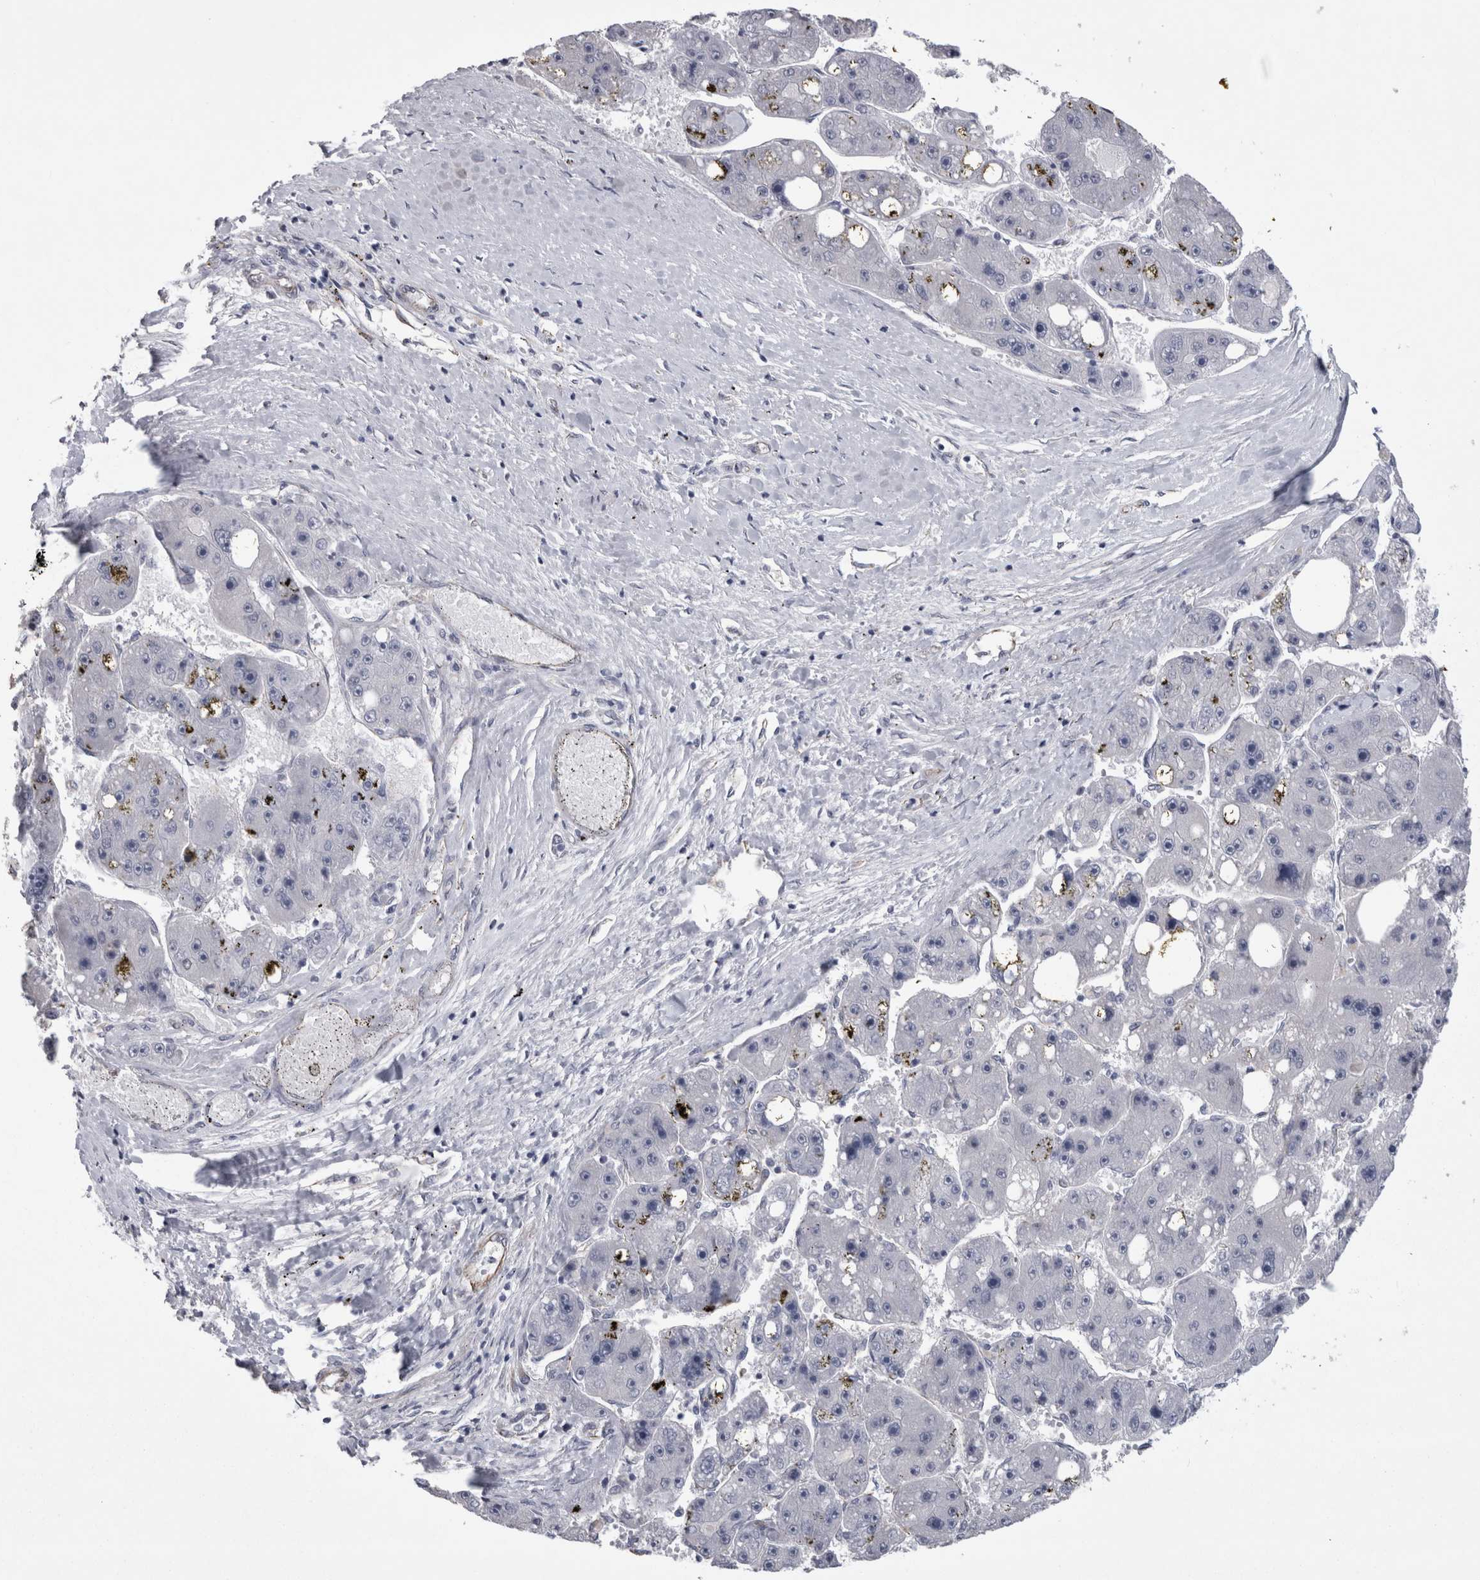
{"staining": {"intensity": "negative", "quantity": "none", "location": "none"}, "tissue": "liver cancer", "cell_type": "Tumor cells", "image_type": "cancer", "snomed": [{"axis": "morphology", "description": "Carcinoma, Hepatocellular, NOS"}, {"axis": "topography", "description": "Liver"}], "caption": "Immunohistochemical staining of human hepatocellular carcinoma (liver) reveals no significant staining in tumor cells. (Stains: DAB (3,3'-diaminobenzidine) immunohistochemistry with hematoxylin counter stain, Microscopy: brightfield microscopy at high magnification).", "gene": "ACOT7", "patient": {"sex": "female", "age": 61}}